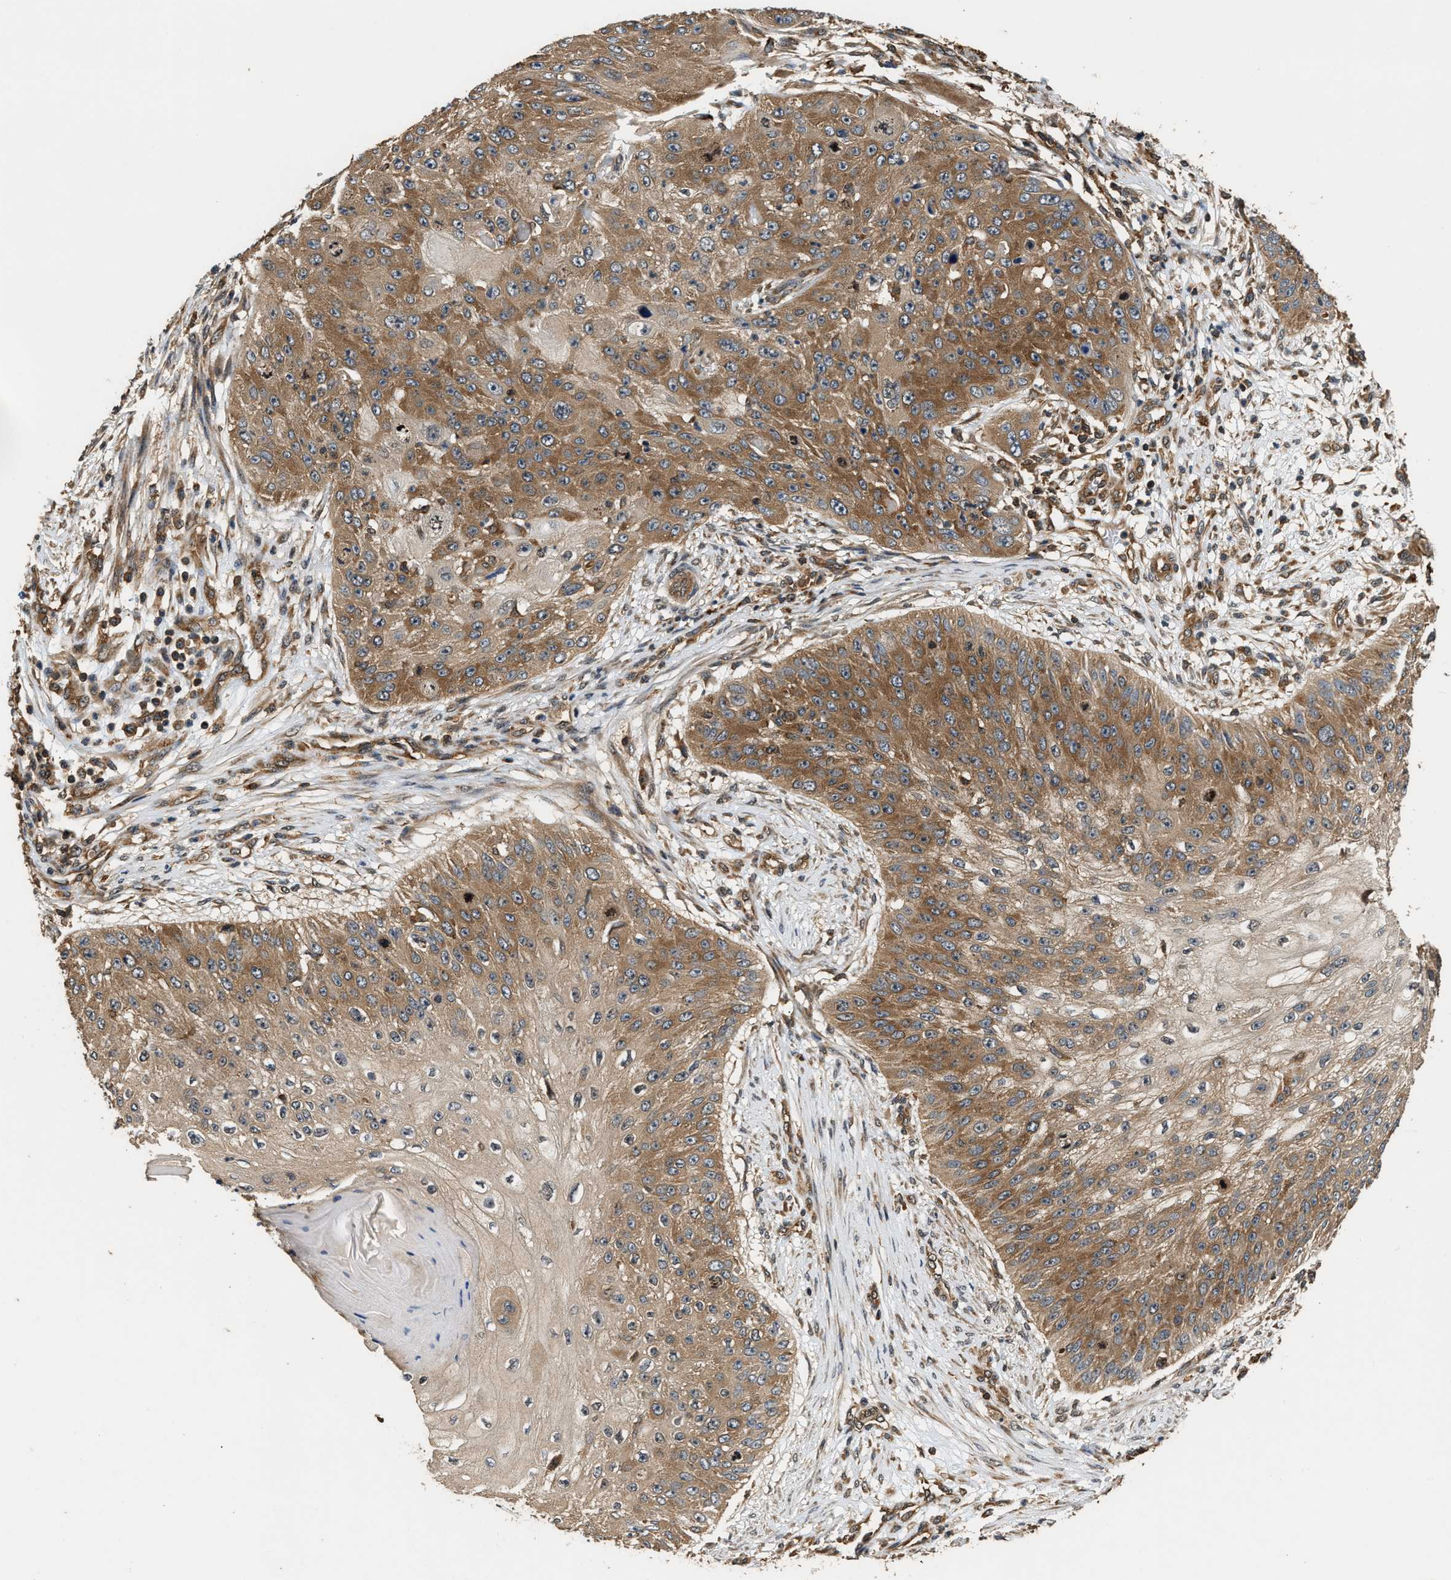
{"staining": {"intensity": "strong", "quantity": ">75%", "location": "cytoplasmic/membranous"}, "tissue": "skin cancer", "cell_type": "Tumor cells", "image_type": "cancer", "snomed": [{"axis": "morphology", "description": "Squamous cell carcinoma, NOS"}, {"axis": "topography", "description": "Skin"}], "caption": "Strong cytoplasmic/membranous positivity is seen in approximately >75% of tumor cells in skin cancer.", "gene": "DNAJC2", "patient": {"sex": "female", "age": 80}}